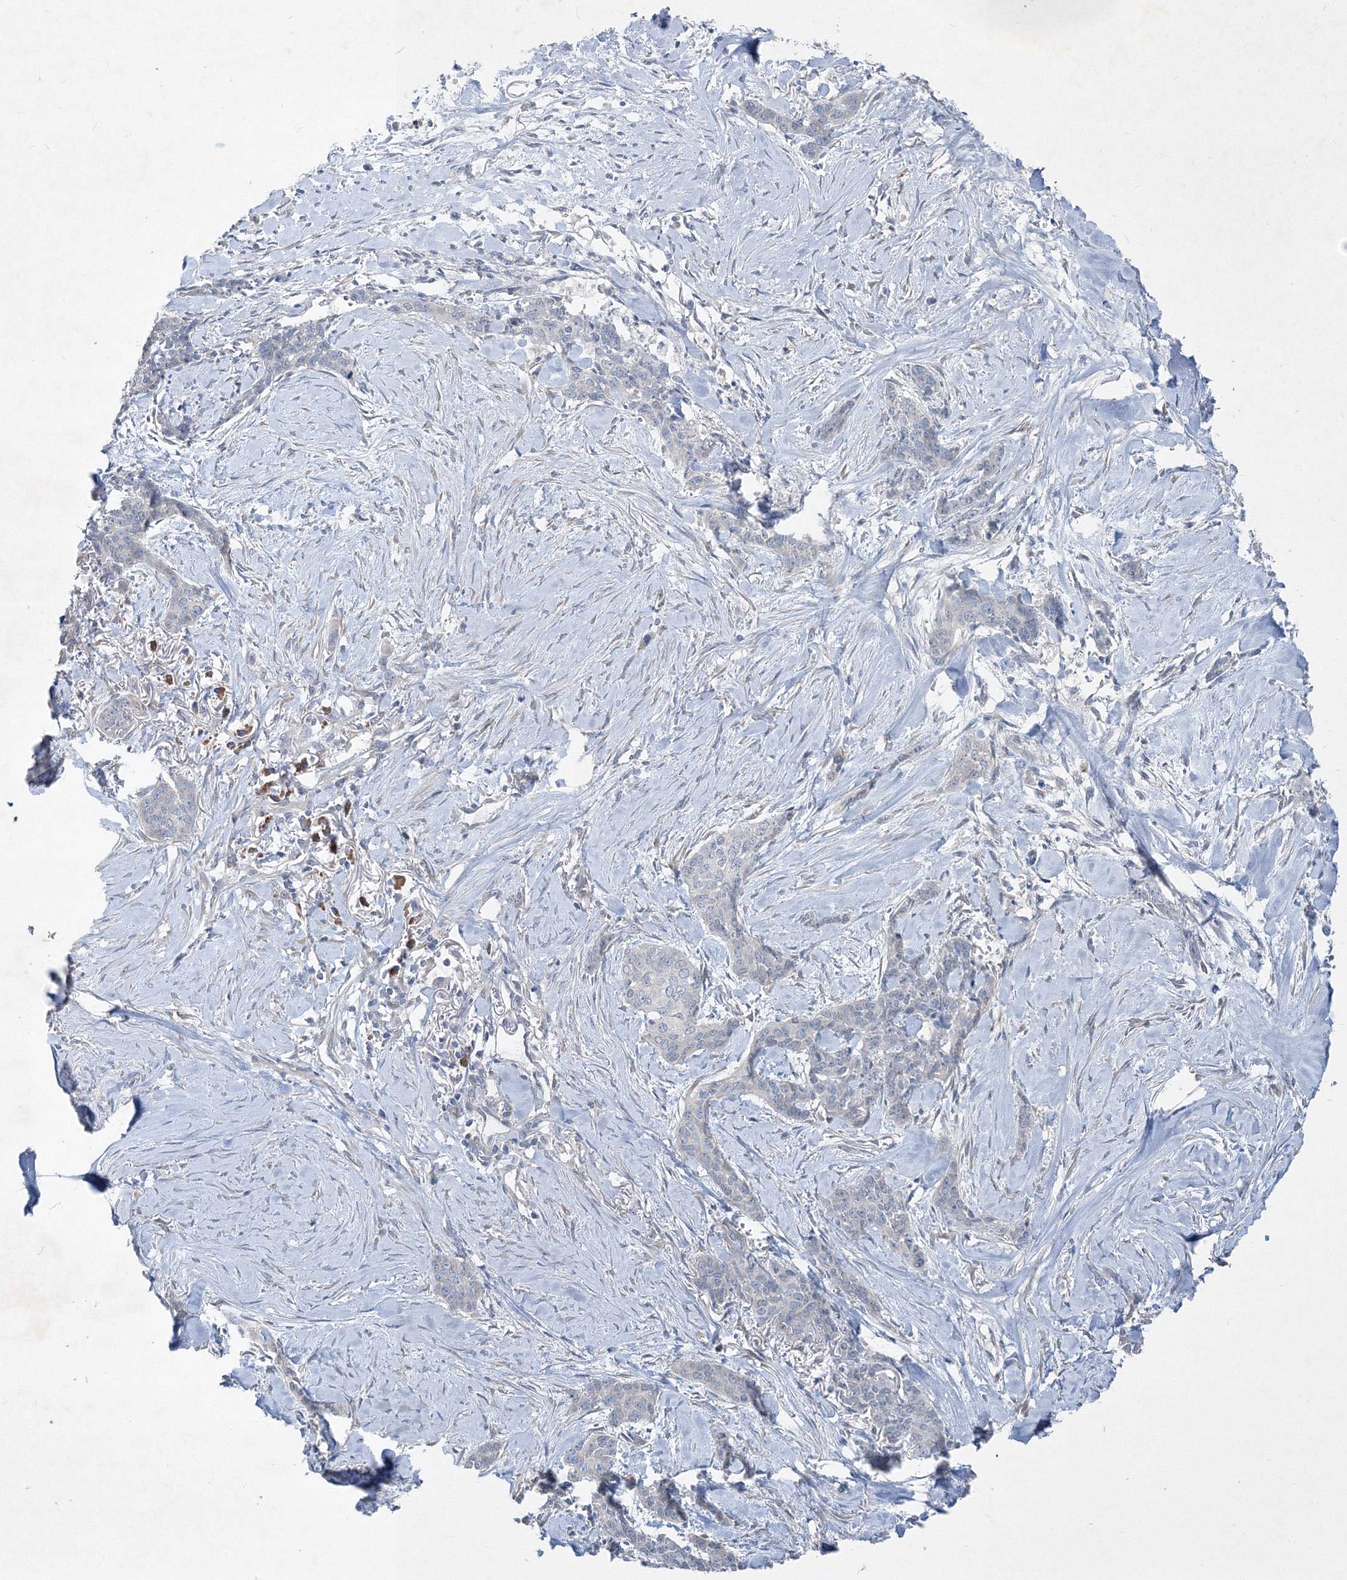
{"staining": {"intensity": "negative", "quantity": "none", "location": "none"}, "tissue": "skin cancer", "cell_type": "Tumor cells", "image_type": "cancer", "snomed": [{"axis": "morphology", "description": "Basal cell carcinoma"}, {"axis": "topography", "description": "Skin"}], "caption": "DAB (3,3'-diaminobenzidine) immunohistochemical staining of skin cancer shows no significant expression in tumor cells.", "gene": "IFNAR1", "patient": {"sex": "female", "age": 64}}